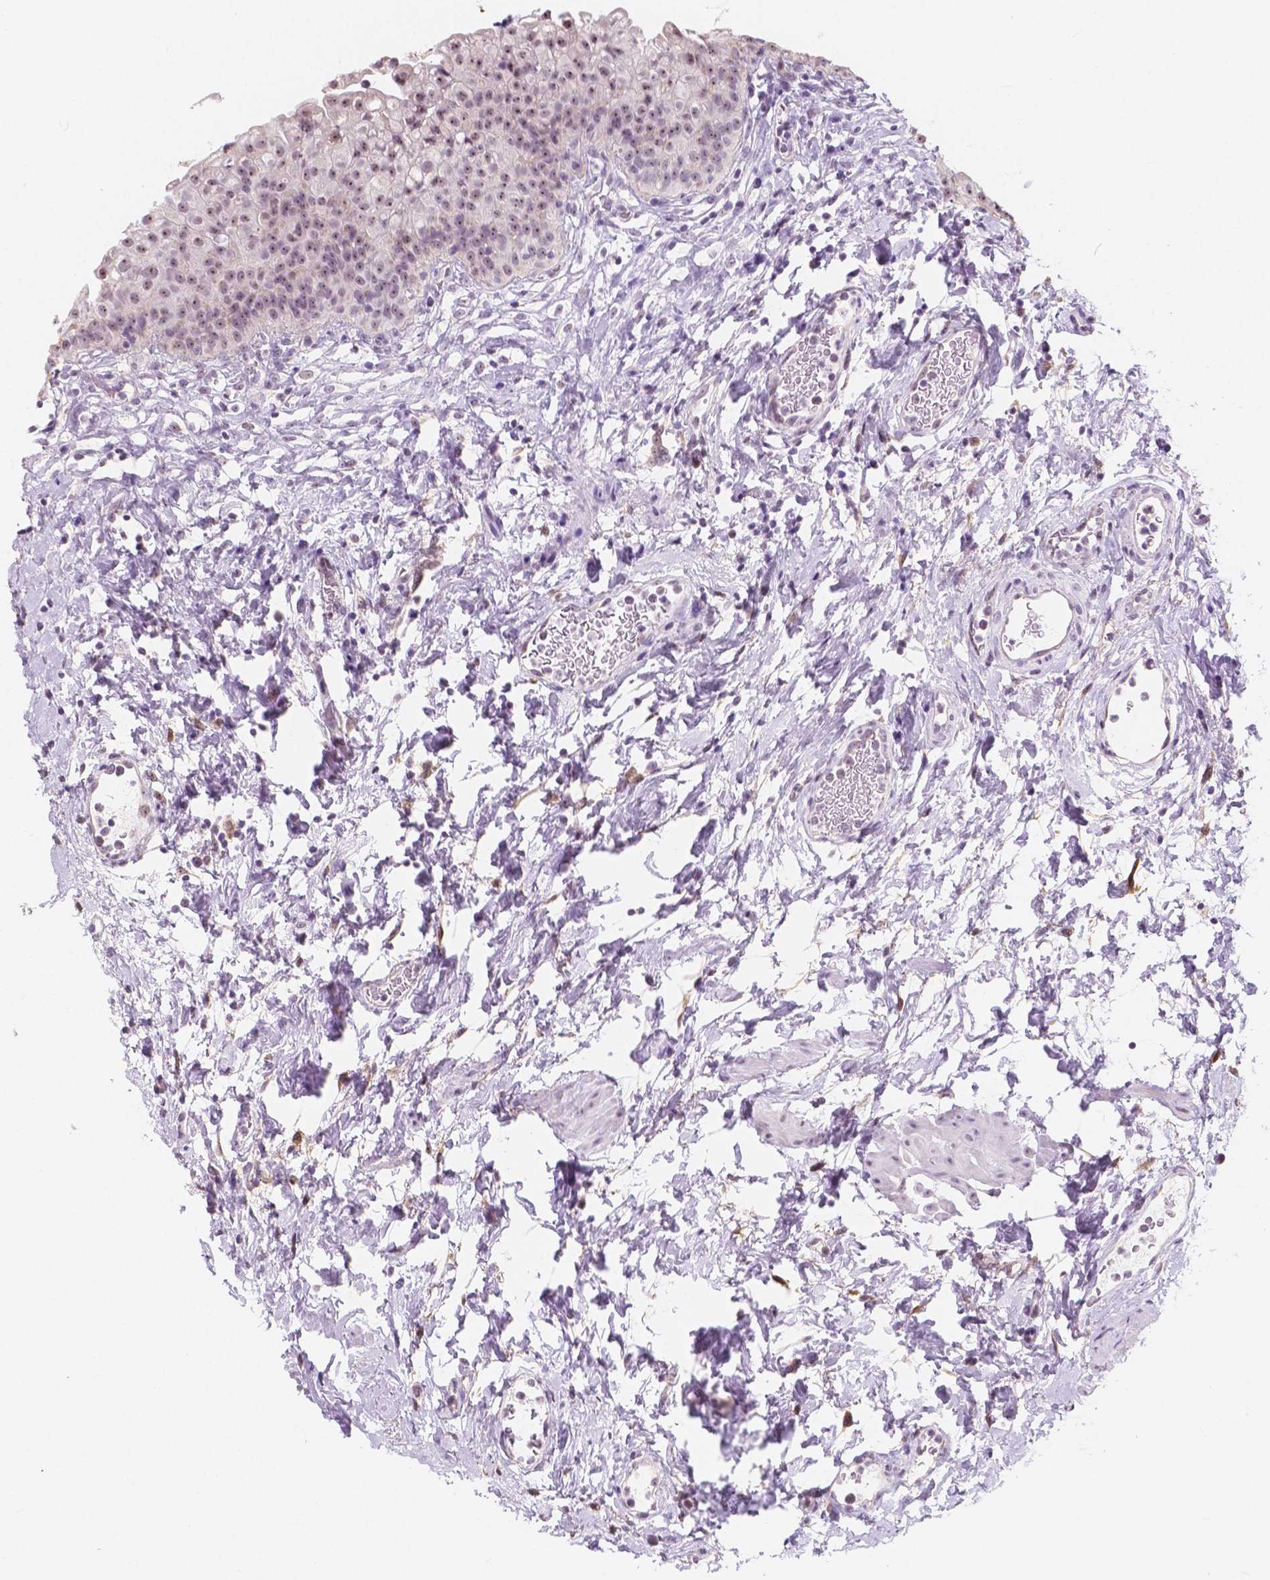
{"staining": {"intensity": "weak", "quantity": "25%-75%", "location": "nuclear"}, "tissue": "urinary bladder", "cell_type": "Urothelial cells", "image_type": "normal", "snomed": [{"axis": "morphology", "description": "Normal tissue, NOS"}, {"axis": "topography", "description": "Urinary bladder"}], "caption": "Immunohistochemical staining of unremarkable human urinary bladder demonstrates 25%-75% levels of weak nuclear protein staining in about 25%-75% of urothelial cells.", "gene": "NOLC1", "patient": {"sex": "male", "age": 76}}